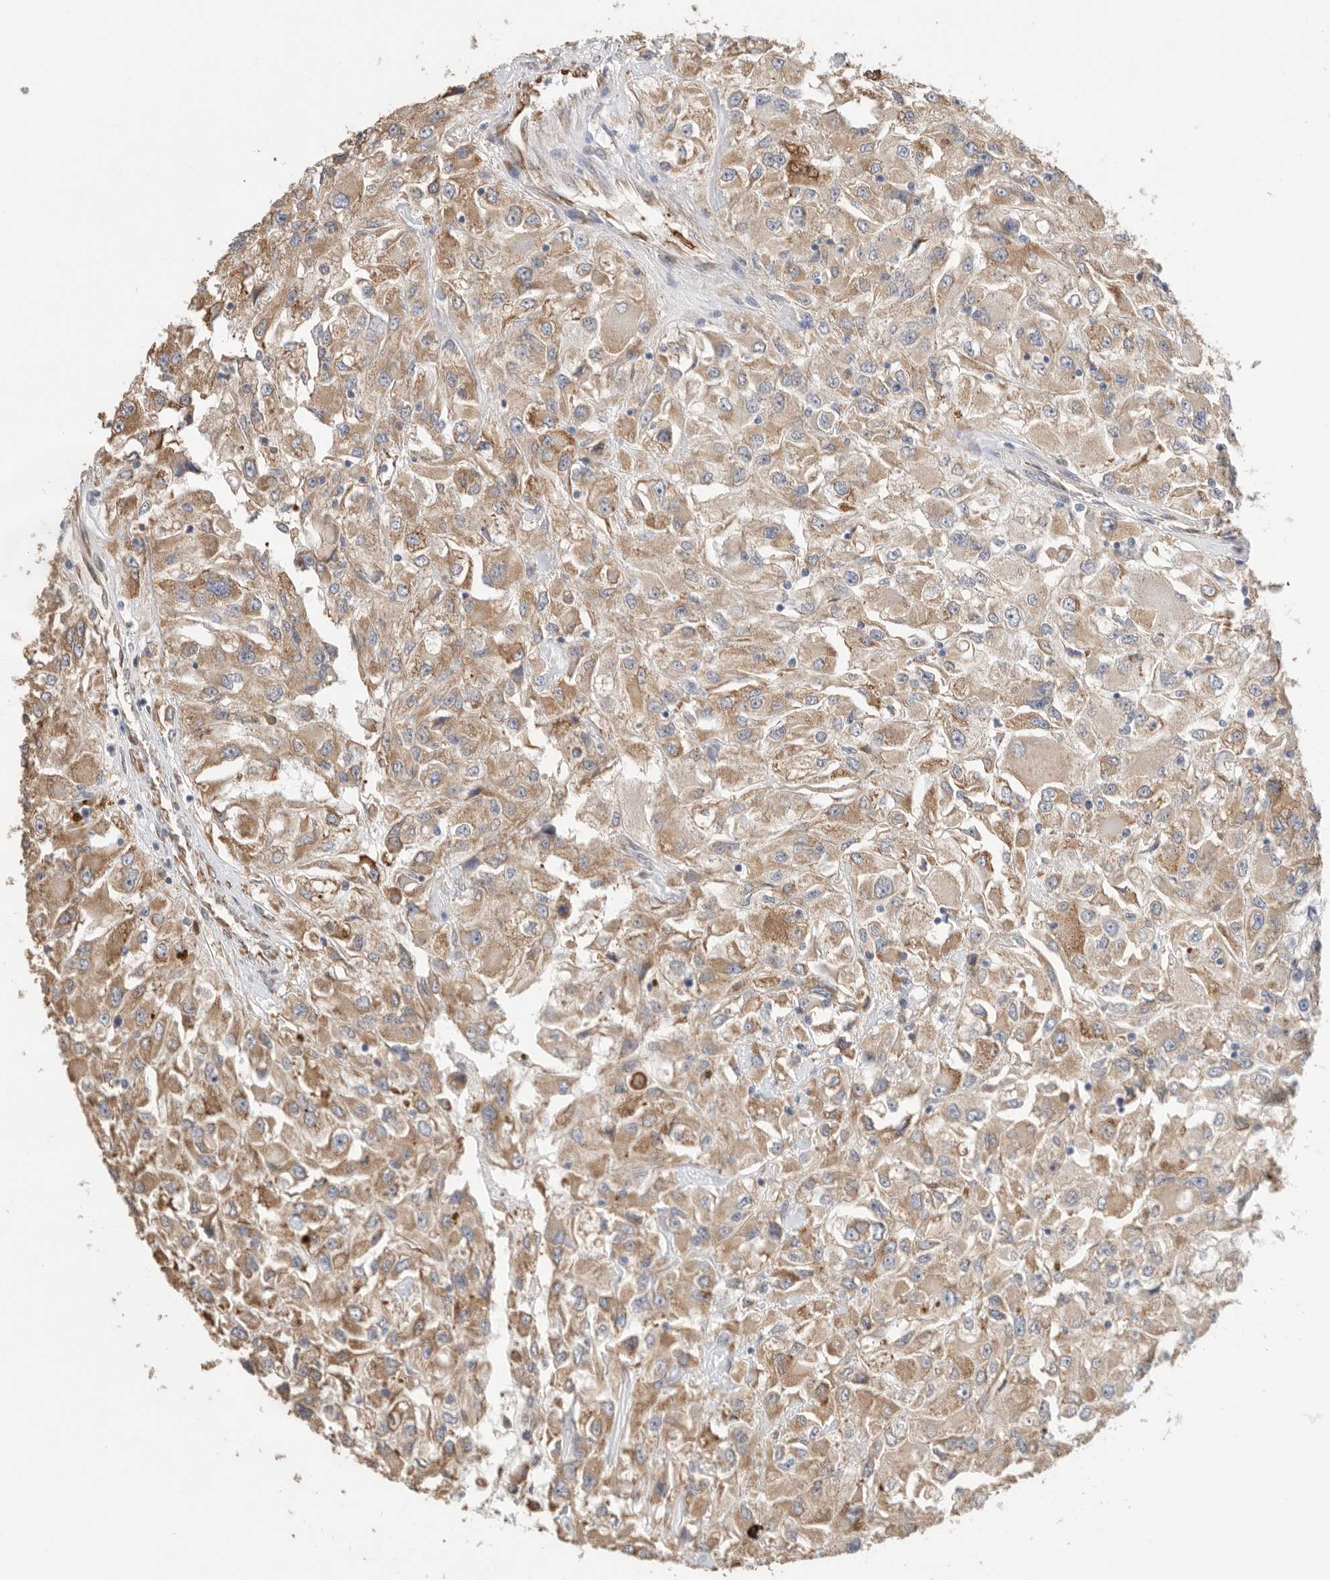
{"staining": {"intensity": "moderate", "quantity": ">75%", "location": "cytoplasmic/membranous"}, "tissue": "renal cancer", "cell_type": "Tumor cells", "image_type": "cancer", "snomed": [{"axis": "morphology", "description": "Adenocarcinoma, NOS"}, {"axis": "topography", "description": "Kidney"}], "caption": "The immunohistochemical stain shows moderate cytoplasmic/membranous staining in tumor cells of renal cancer tissue.", "gene": "BLOC1S5", "patient": {"sex": "female", "age": 52}}